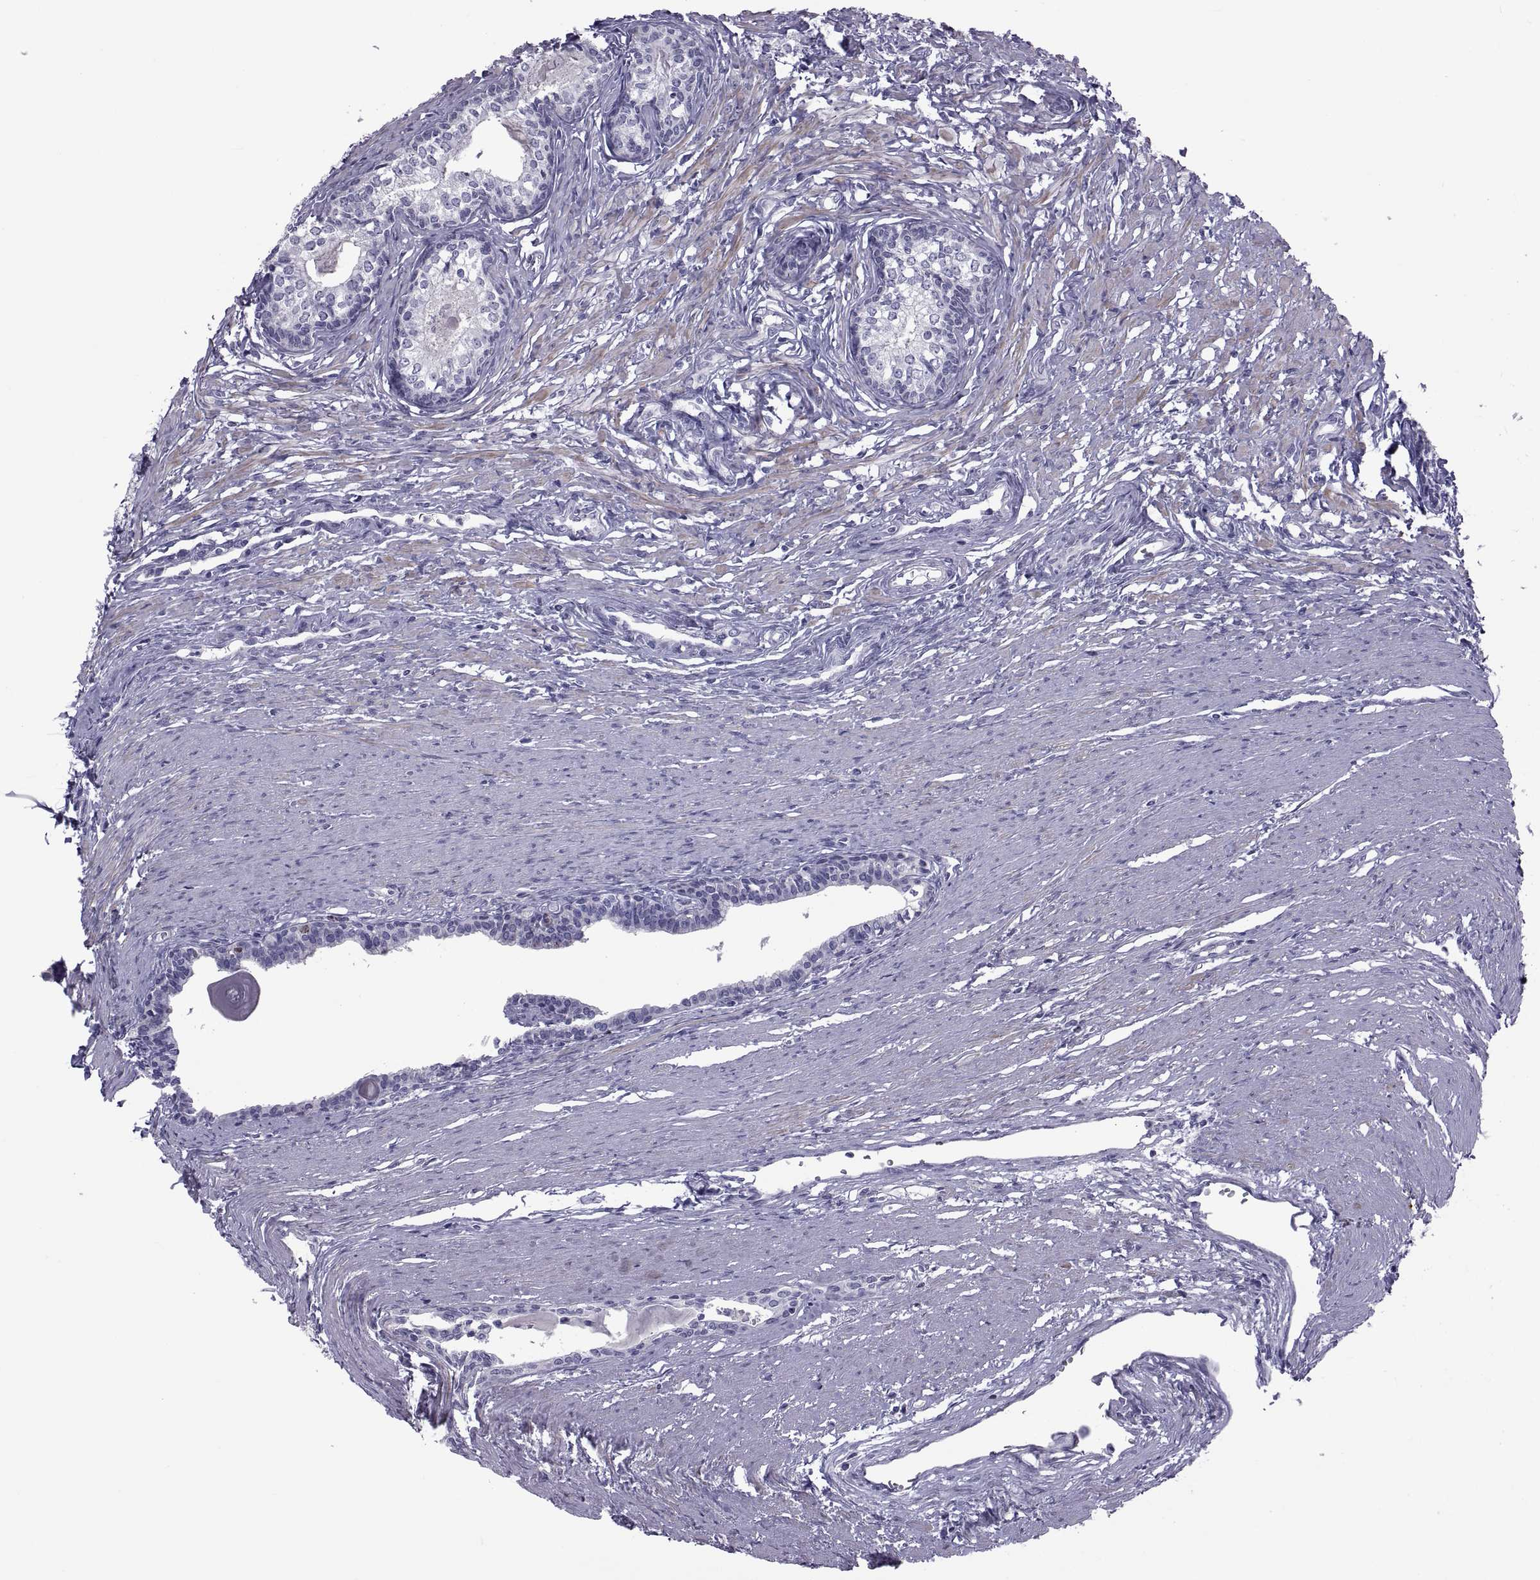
{"staining": {"intensity": "negative", "quantity": "none", "location": "none"}, "tissue": "prostate", "cell_type": "Glandular cells", "image_type": "normal", "snomed": [{"axis": "morphology", "description": "Normal tissue, NOS"}, {"axis": "topography", "description": "Prostate"}], "caption": "A photomicrograph of human prostate is negative for staining in glandular cells. (DAB IHC with hematoxylin counter stain).", "gene": "TMEM158", "patient": {"sex": "male", "age": 60}}